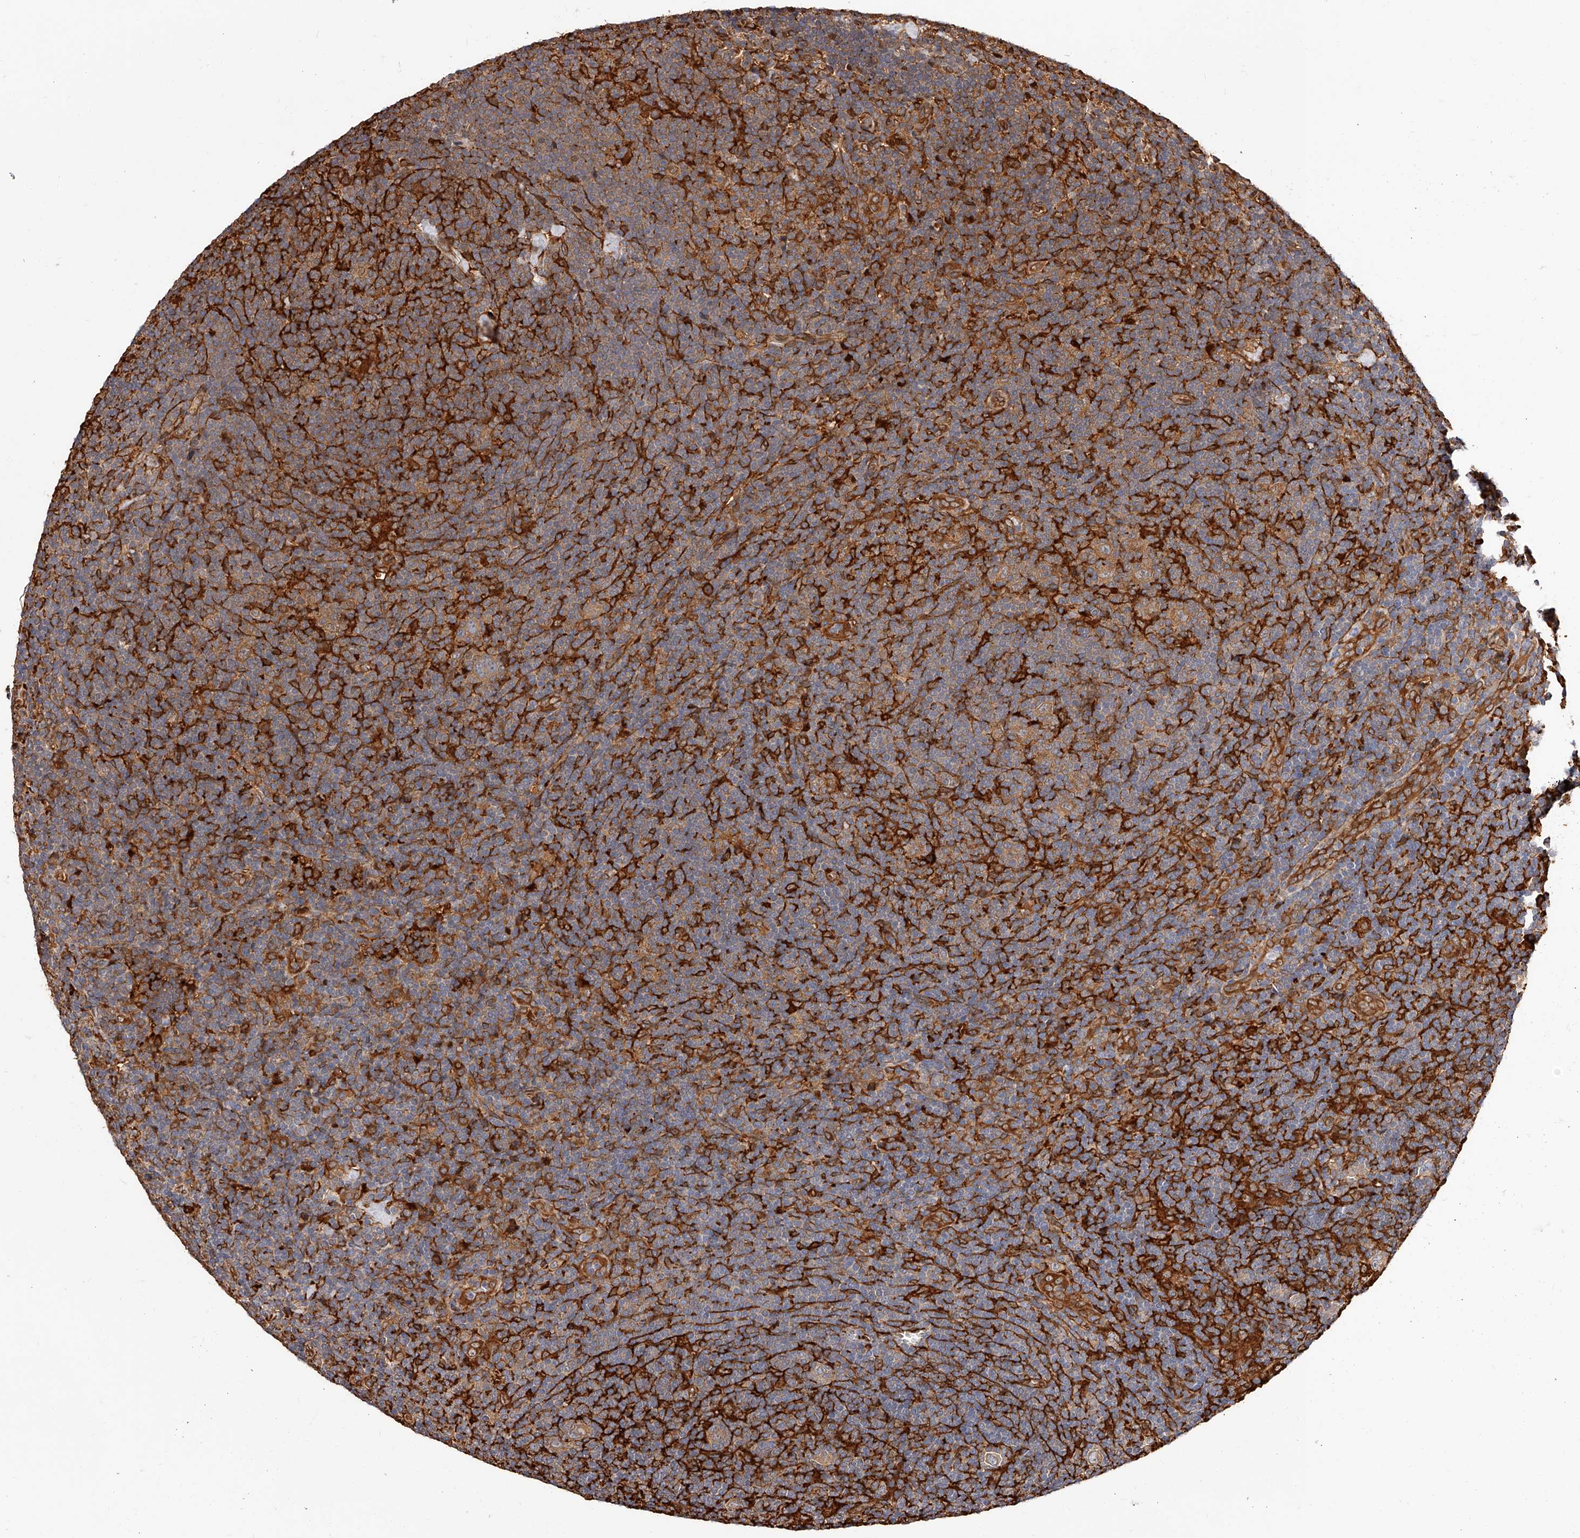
{"staining": {"intensity": "weak", "quantity": ">75%", "location": "cytoplasmic/membranous"}, "tissue": "lymphoma", "cell_type": "Tumor cells", "image_type": "cancer", "snomed": [{"axis": "morphology", "description": "Hodgkin's disease, NOS"}, {"axis": "topography", "description": "Lymph node"}], "caption": "Immunohistochemistry (IHC) of human lymphoma shows low levels of weak cytoplasmic/membranous positivity in approximately >75% of tumor cells.", "gene": "LAP3", "patient": {"sex": "female", "age": 57}}